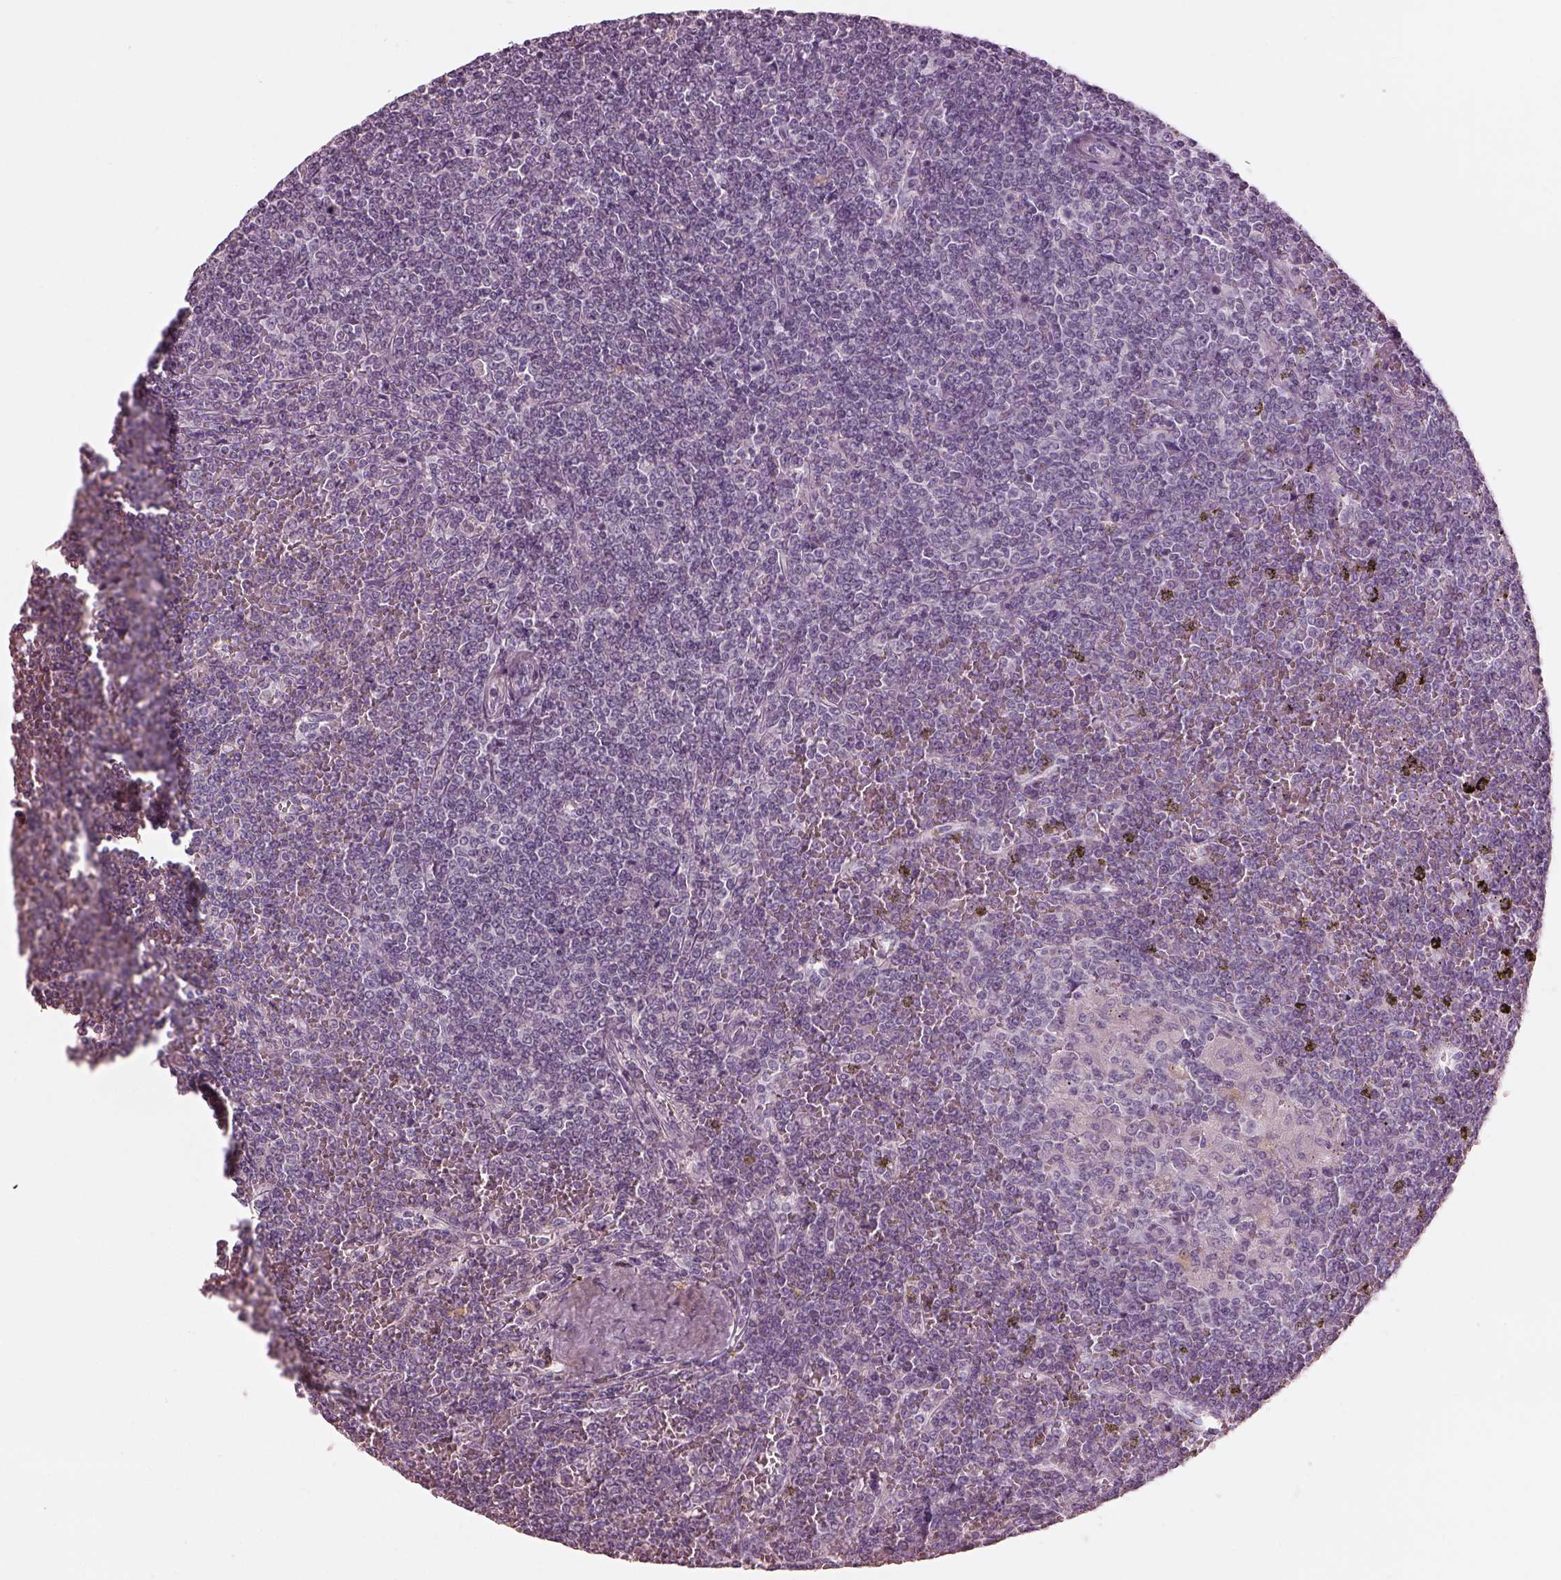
{"staining": {"intensity": "negative", "quantity": "none", "location": "none"}, "tissue": "lymphoma", "cell_type": "Tumor cells", "image_type": "cancer", "snomed": [{"axis": "morphology", "description": "Malignant lymphoma, non-Hodgkin's type, Low grade"}, {"axis": "topography", "description": "Spleen"}], "caption": "The micrograph shows no staining of tumor cells in lymphoma.", "gene": "RSPH9", "patient": {"sex": "female", "age": 19}}